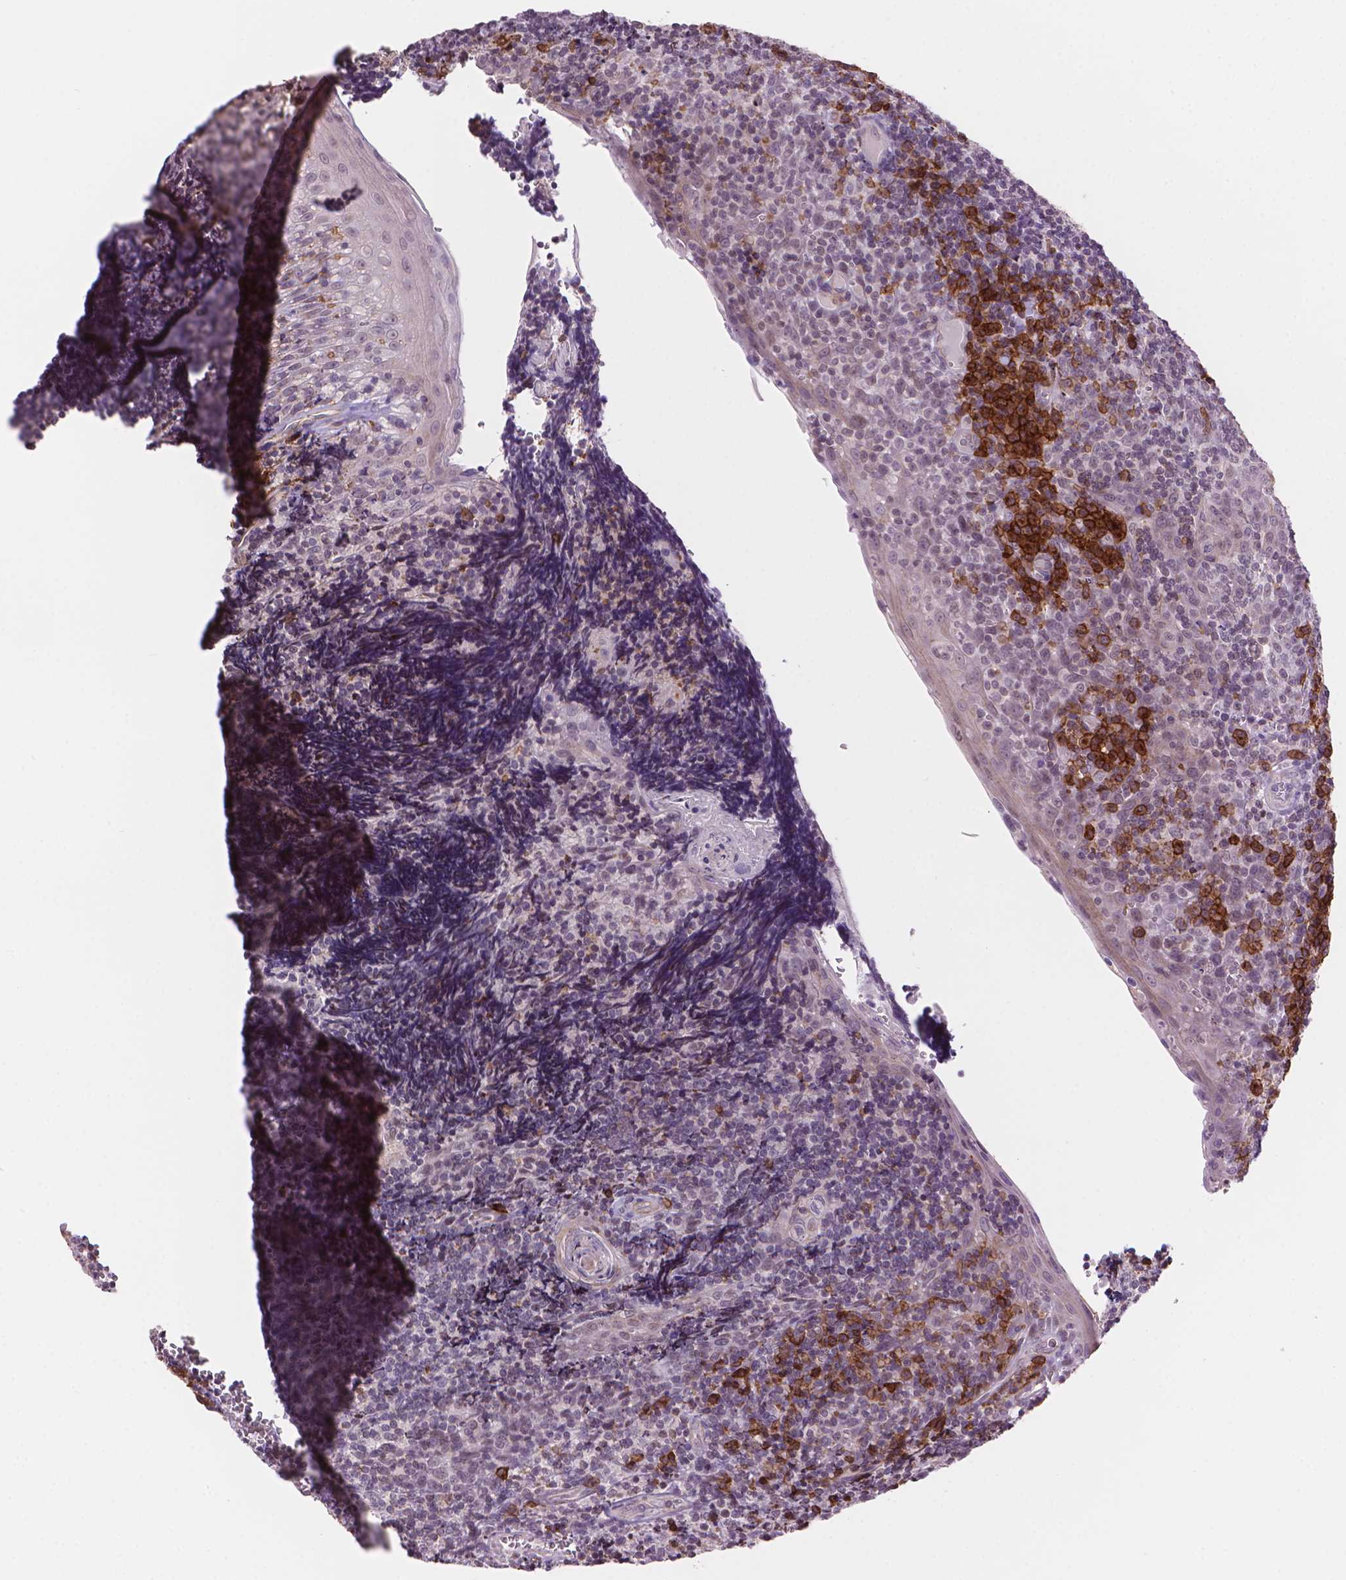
{"staining": {"intensity": "strong", "quantity": "<25%", "location": "cytoplasmic/membranous"}, "tissue": "tonsil", "cell_type": "Germinal center cells", "image_type": "normal", "snomed": [{"axis": "morphology", "description": "Normal tissue, NOS"}, {"axis": "morphology", "description": "Inflammation, NOS"}, {"axis": "topography", "description": "Tonsil"}], "caption": "Protein staining by IHC shows strong cytoplasmic/membranous positivity in approximately <25% of germinal center cells in normal tonsil.", "gene": "TMEM184A", "patient": {"sex": "female", "age": 31}}